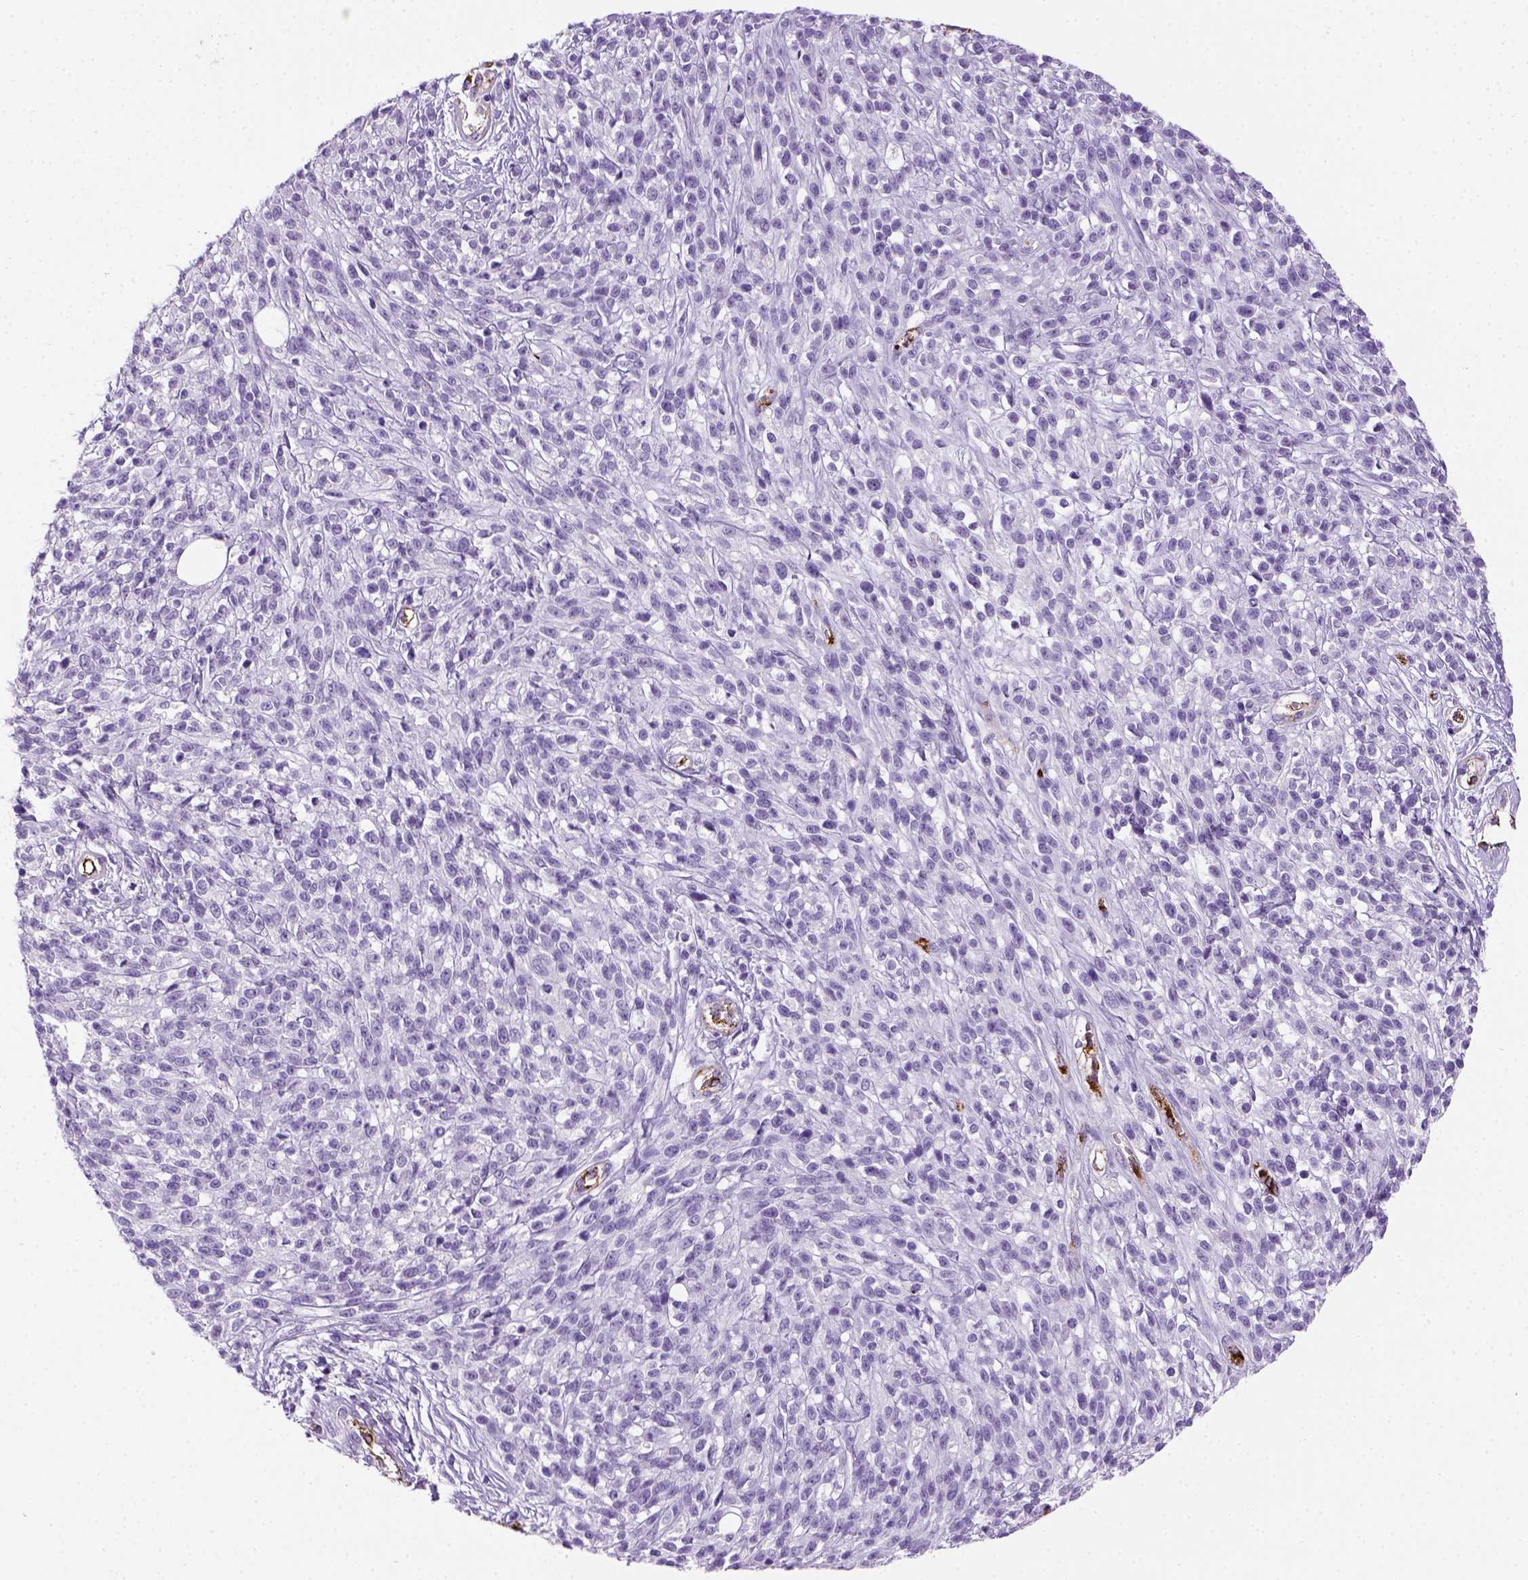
{"staining": {"intensity": "negative", "quantity": "none", "location": "none"}, "tissue": "melanoma", "cell_type": "Tumor cells", "image_type": "cancer", "snomed": [{"axis": "morphology", "description": "Malignant melanoma, NOS"}, {"axis": "topography", "description": "Skin"}, {"axis": "topography", "description": "Skin of trunk"}], "caption": "Protein analysis of malignant melanoma demonstrates no significant expression in tumor cells.", "gene": "VWF", "patient": {"sex": "male", "age": 74}}